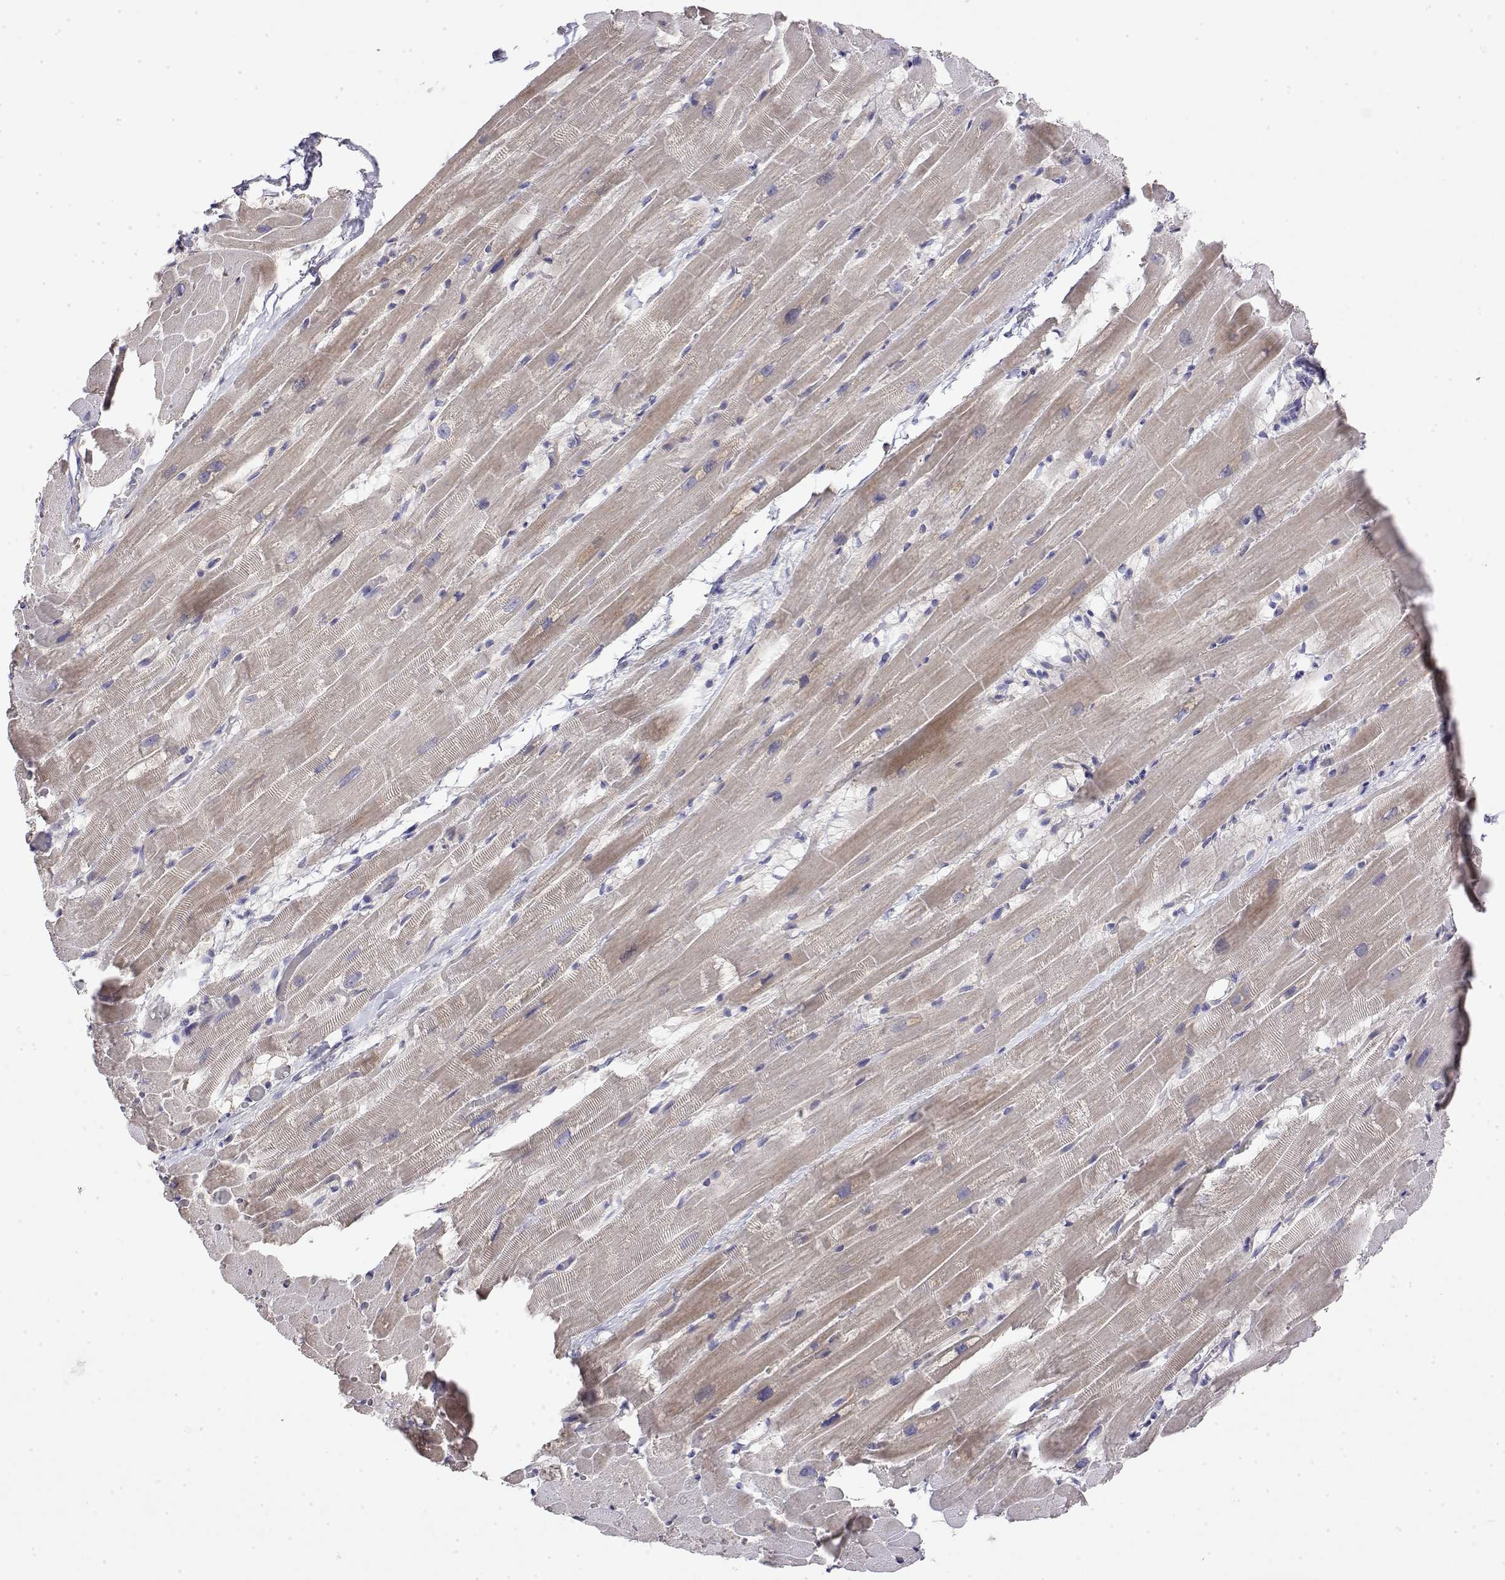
{"staining": {"intensity": "weak", "quantity": ">75%", "location": "cytoplasmic/membranous"}, "tissue": "heart muscle", "cell_type": "Cardiomyocytes", "image_type": "normal", "snomed": [{"axis": "morphology", "description": "Normal tissue, NOS"}, {"axis": "topography", "description": "Heart"}], "caption": "Unremarkable heart muscle demonstrates weak cytoplasmic/membranous staining in approximately >75% of cardiomyocytes, visualized by immunohistochemistry. Immunohistochemistry stains the protein of interest in brown and the nuclei are stained blue.", "gene": "GGACT", "patient": {"sex": "male", "age": 37}}